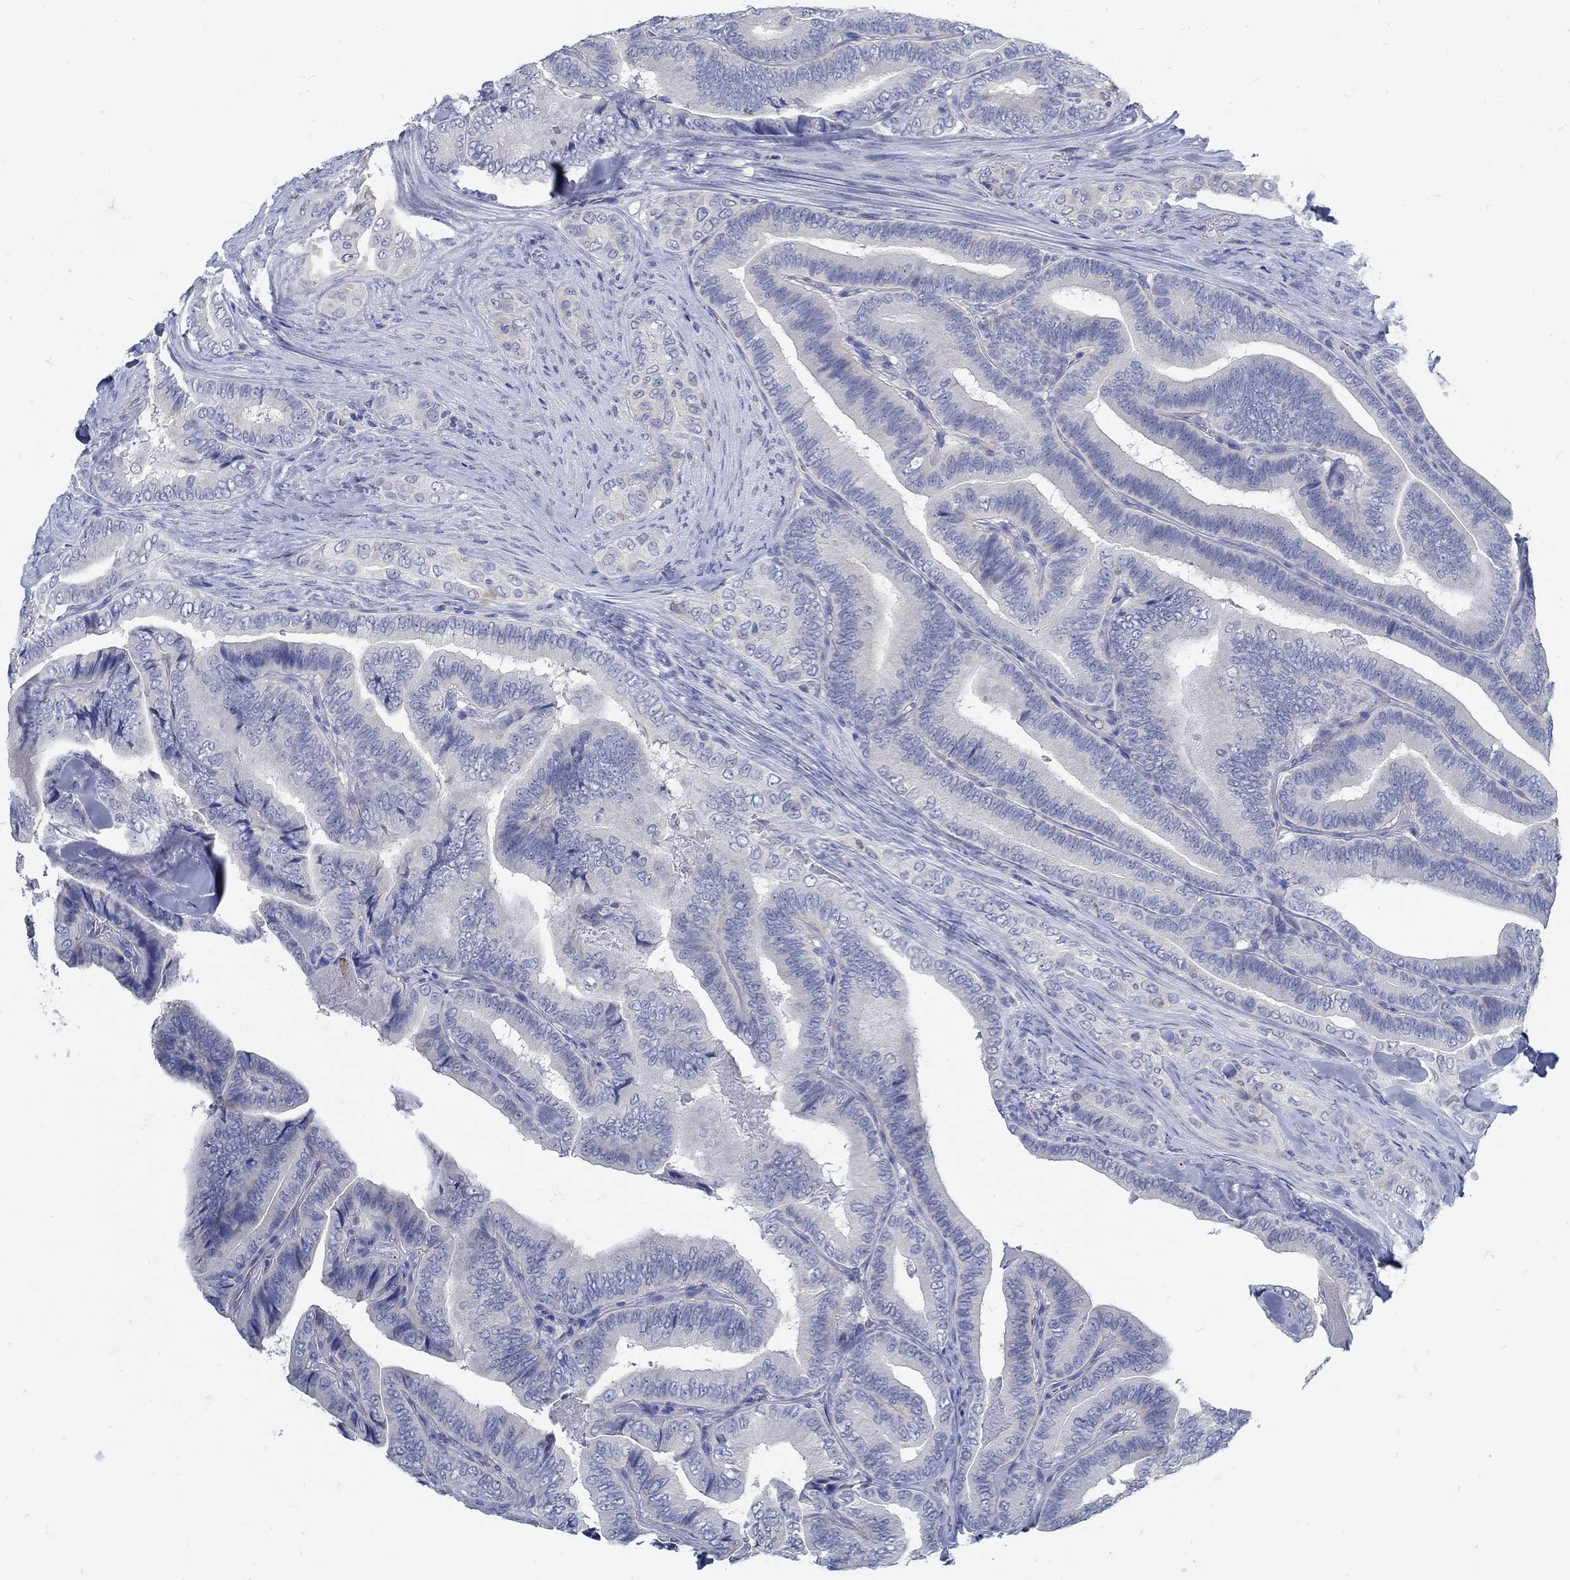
{"staining": {"intensity": "negative", "quantity": "none", "location": "none"}, "tissue": "thyroid cancer", "cell_type": "Tumor cells", "image_type": "cancer", "snomed": [{"axis": "morphology", "description": "Papillary adenocarcinoma, NOS"}, {"axis": "topography", "description": "Thyroid gland"}], "caption": "Micrograph shows no significant protein positivity in tumor cells of thyroid papillary adenocarcinoma.", "gene": "ZFAND4", "patient": {"sex": "male", "age": 61}}